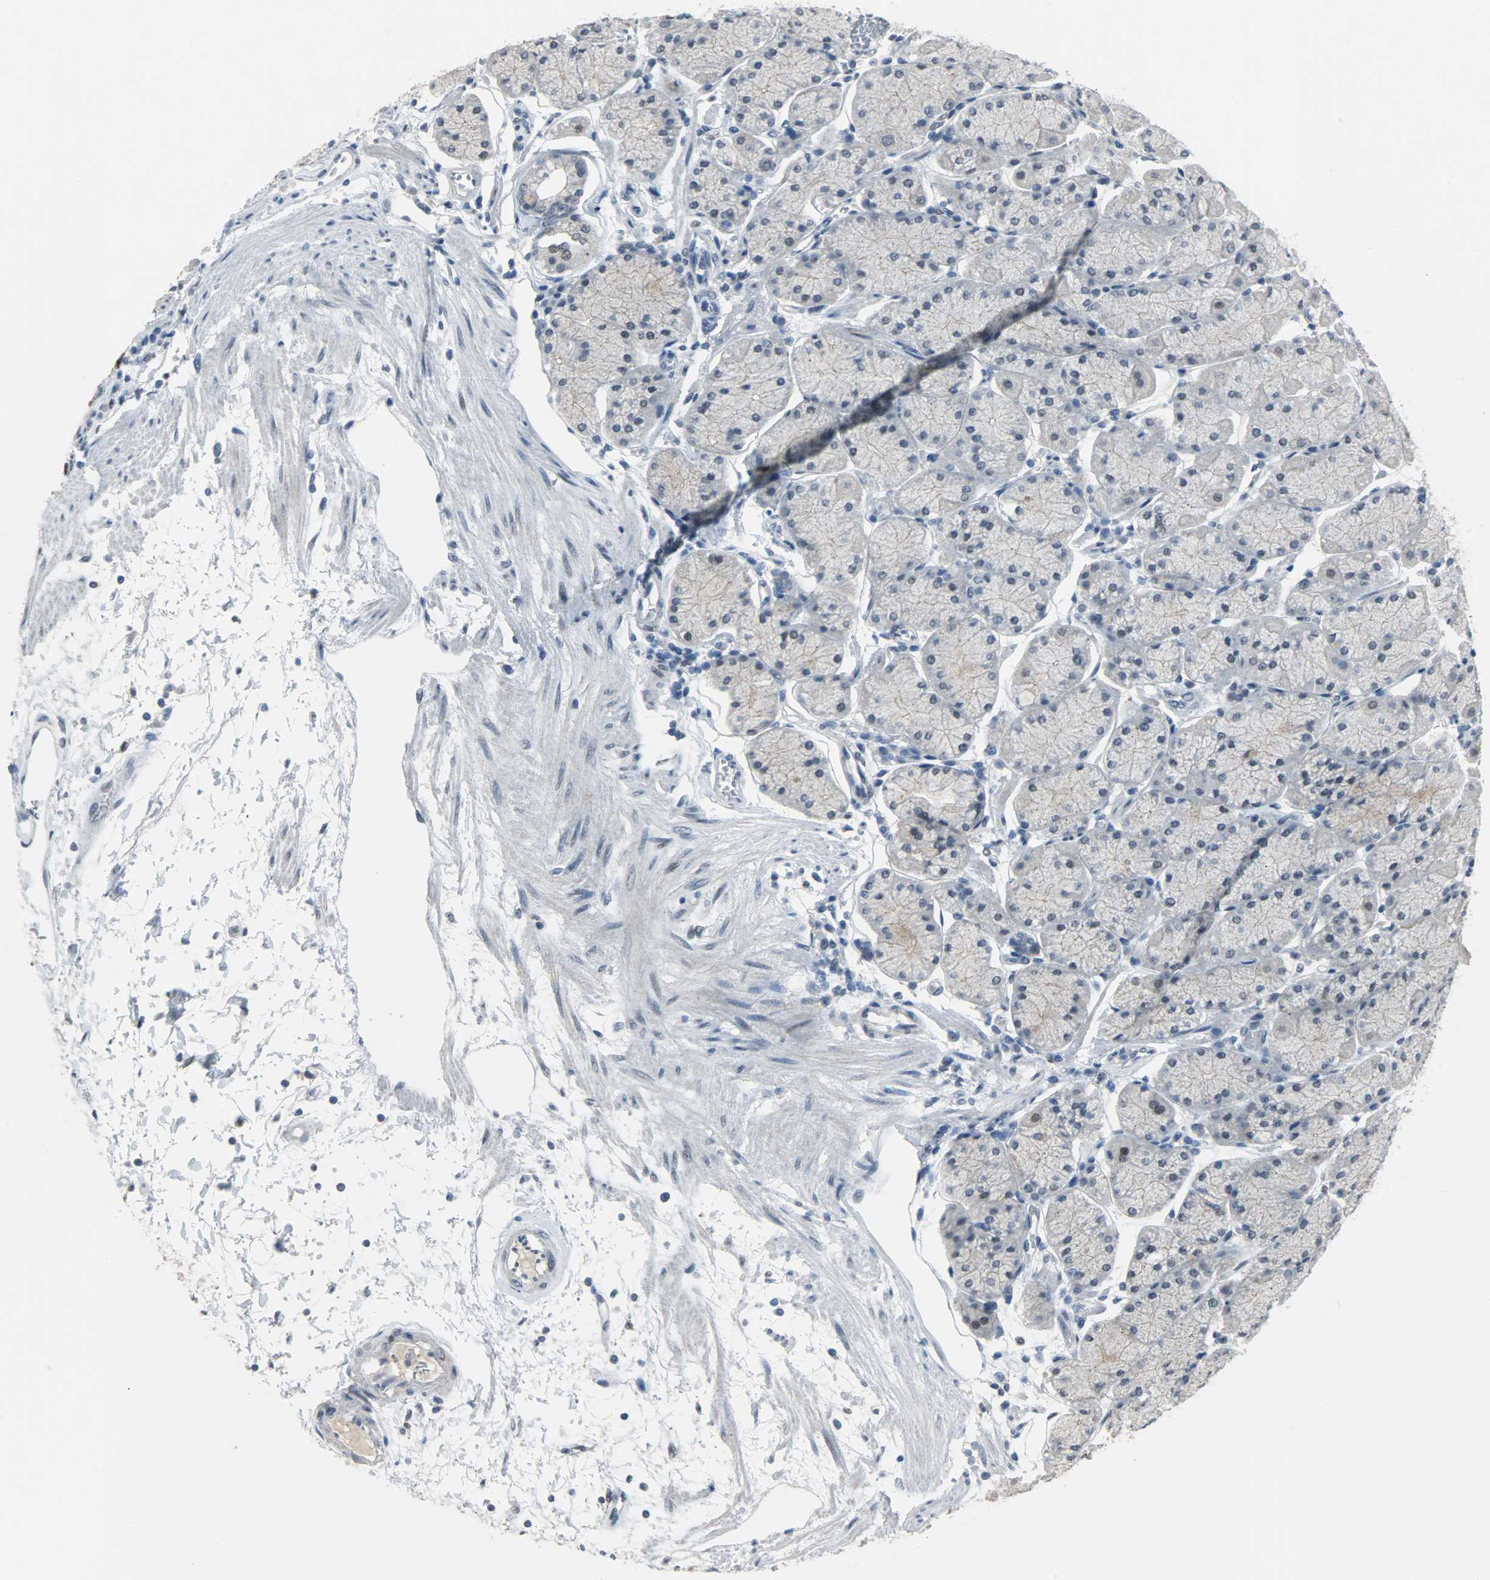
{"staining": {"intensity": "strong", "quantity": "25%-75%", "location": "nuclear"}, "tissue": "stomach", "cell_type": "Glandular cells", "image_type": "normal", "snomed": [{"axis": "morphology", "description": "Normal tissue, NOS"}, {"axis": "topography", "description": "Stomach, upper"}, {"axis": "topography", "description": "Stomach"}], "caption": "Brown immunohistochemical staining in benign human stomach displays strong nuclear expression in approximately 25%-75% of glandular cells.", "gene": "PPARG", "patient": {"sex": "male", "age": 76}}